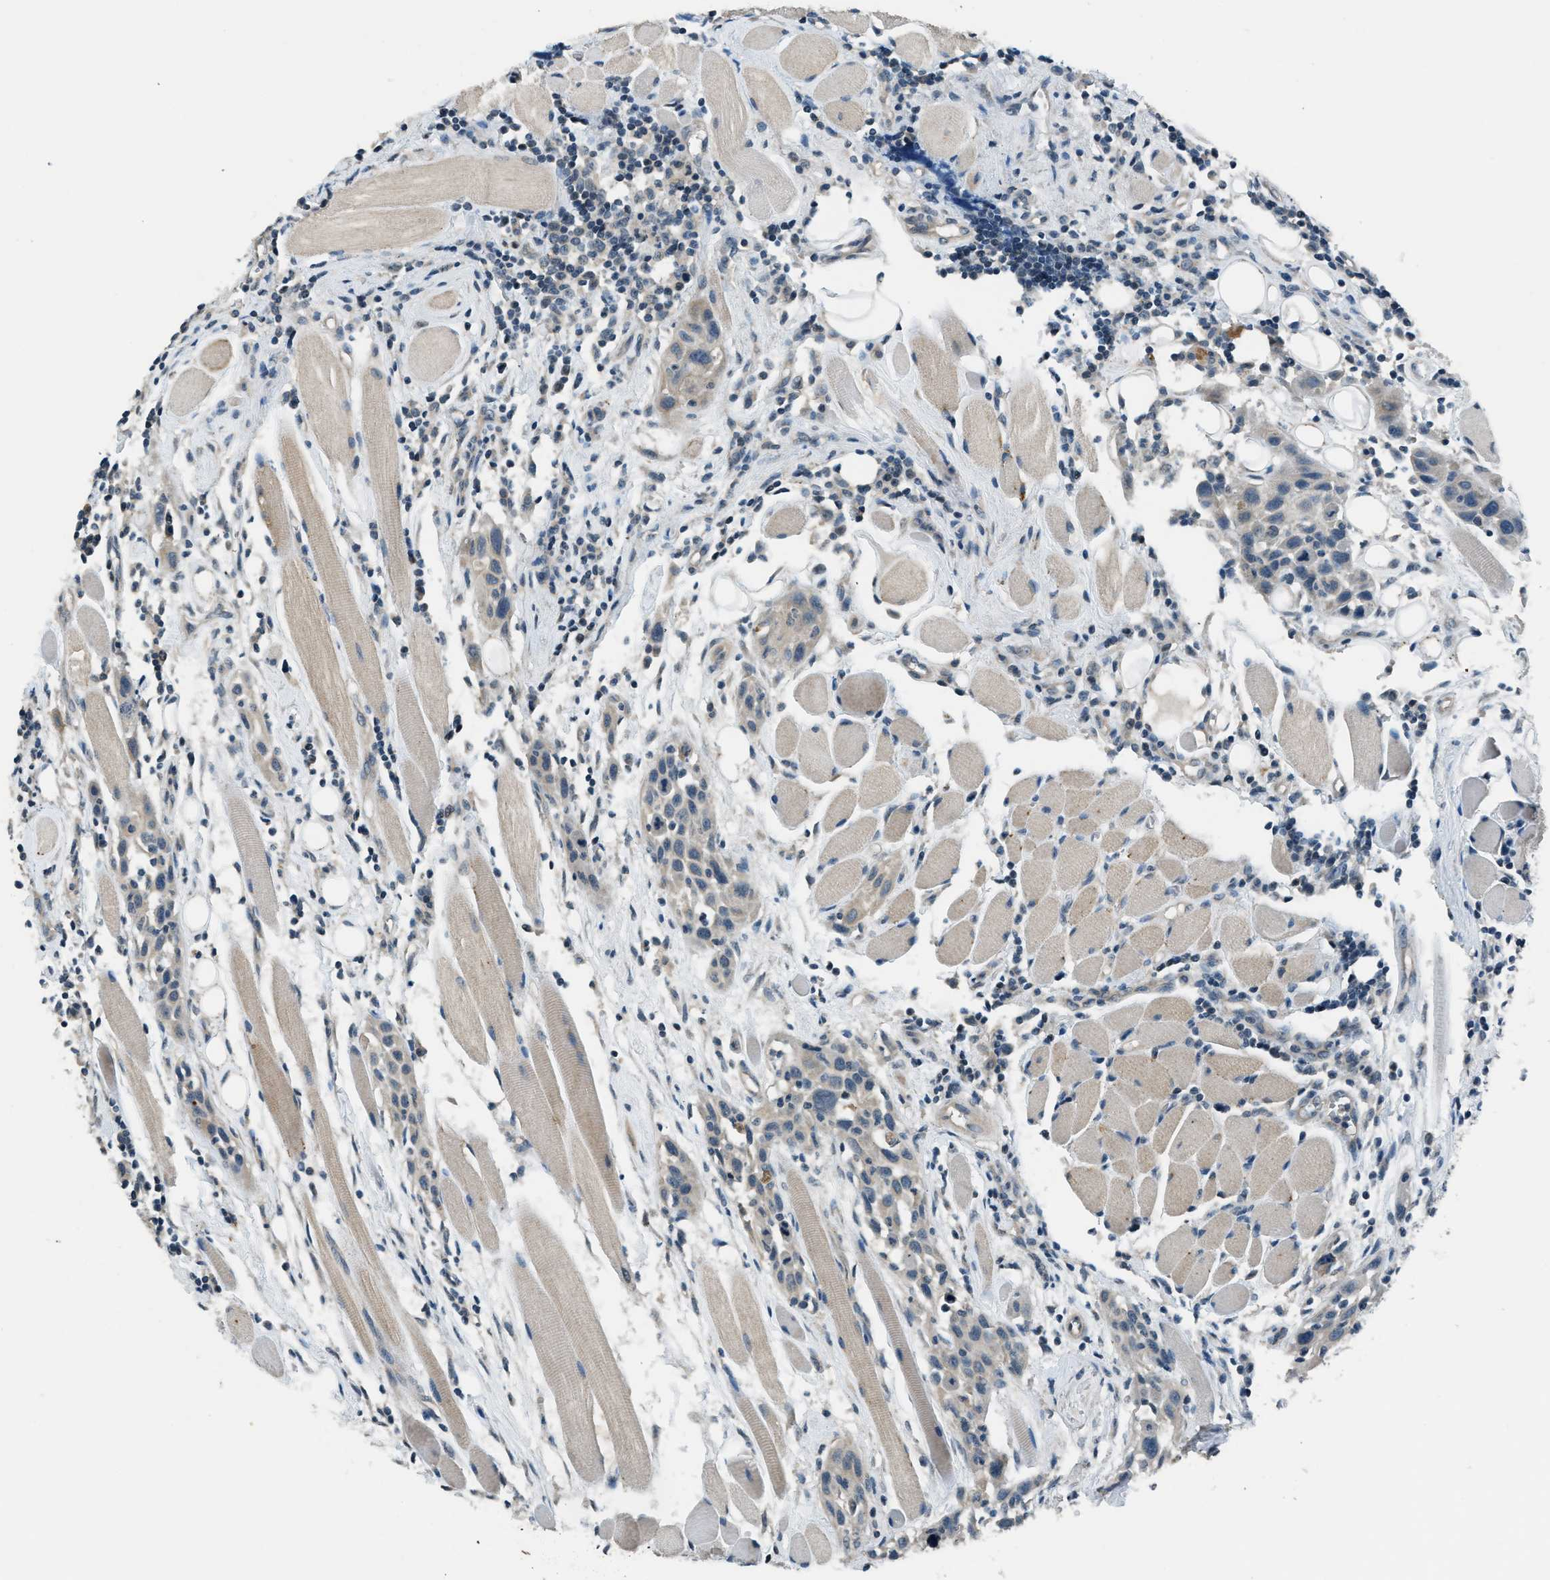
{"staining": {"intensity": "weak", "quantity": ">75%", "location": "cytoplasmic/membranous"}, "tissue": "head and neck cancer", "cell_type": "Tumor cells", "image_type": "cancer", "snomed": [{"axis": "morphology", "description": "Squamous cell carcinoma, NOS"}, {"axis": "topography", "description": "Oral tissue"}, {"axis": "topography", "description": "Head-Neck"}], "caption": "Immunohistochemical staining of head and neck cancer reveals low levels of weak cytoplasmic/membranous staining in approximately >75% of tumor cells.", "gene": "NME8", "patient": {"sex": "female", "age": 50}}